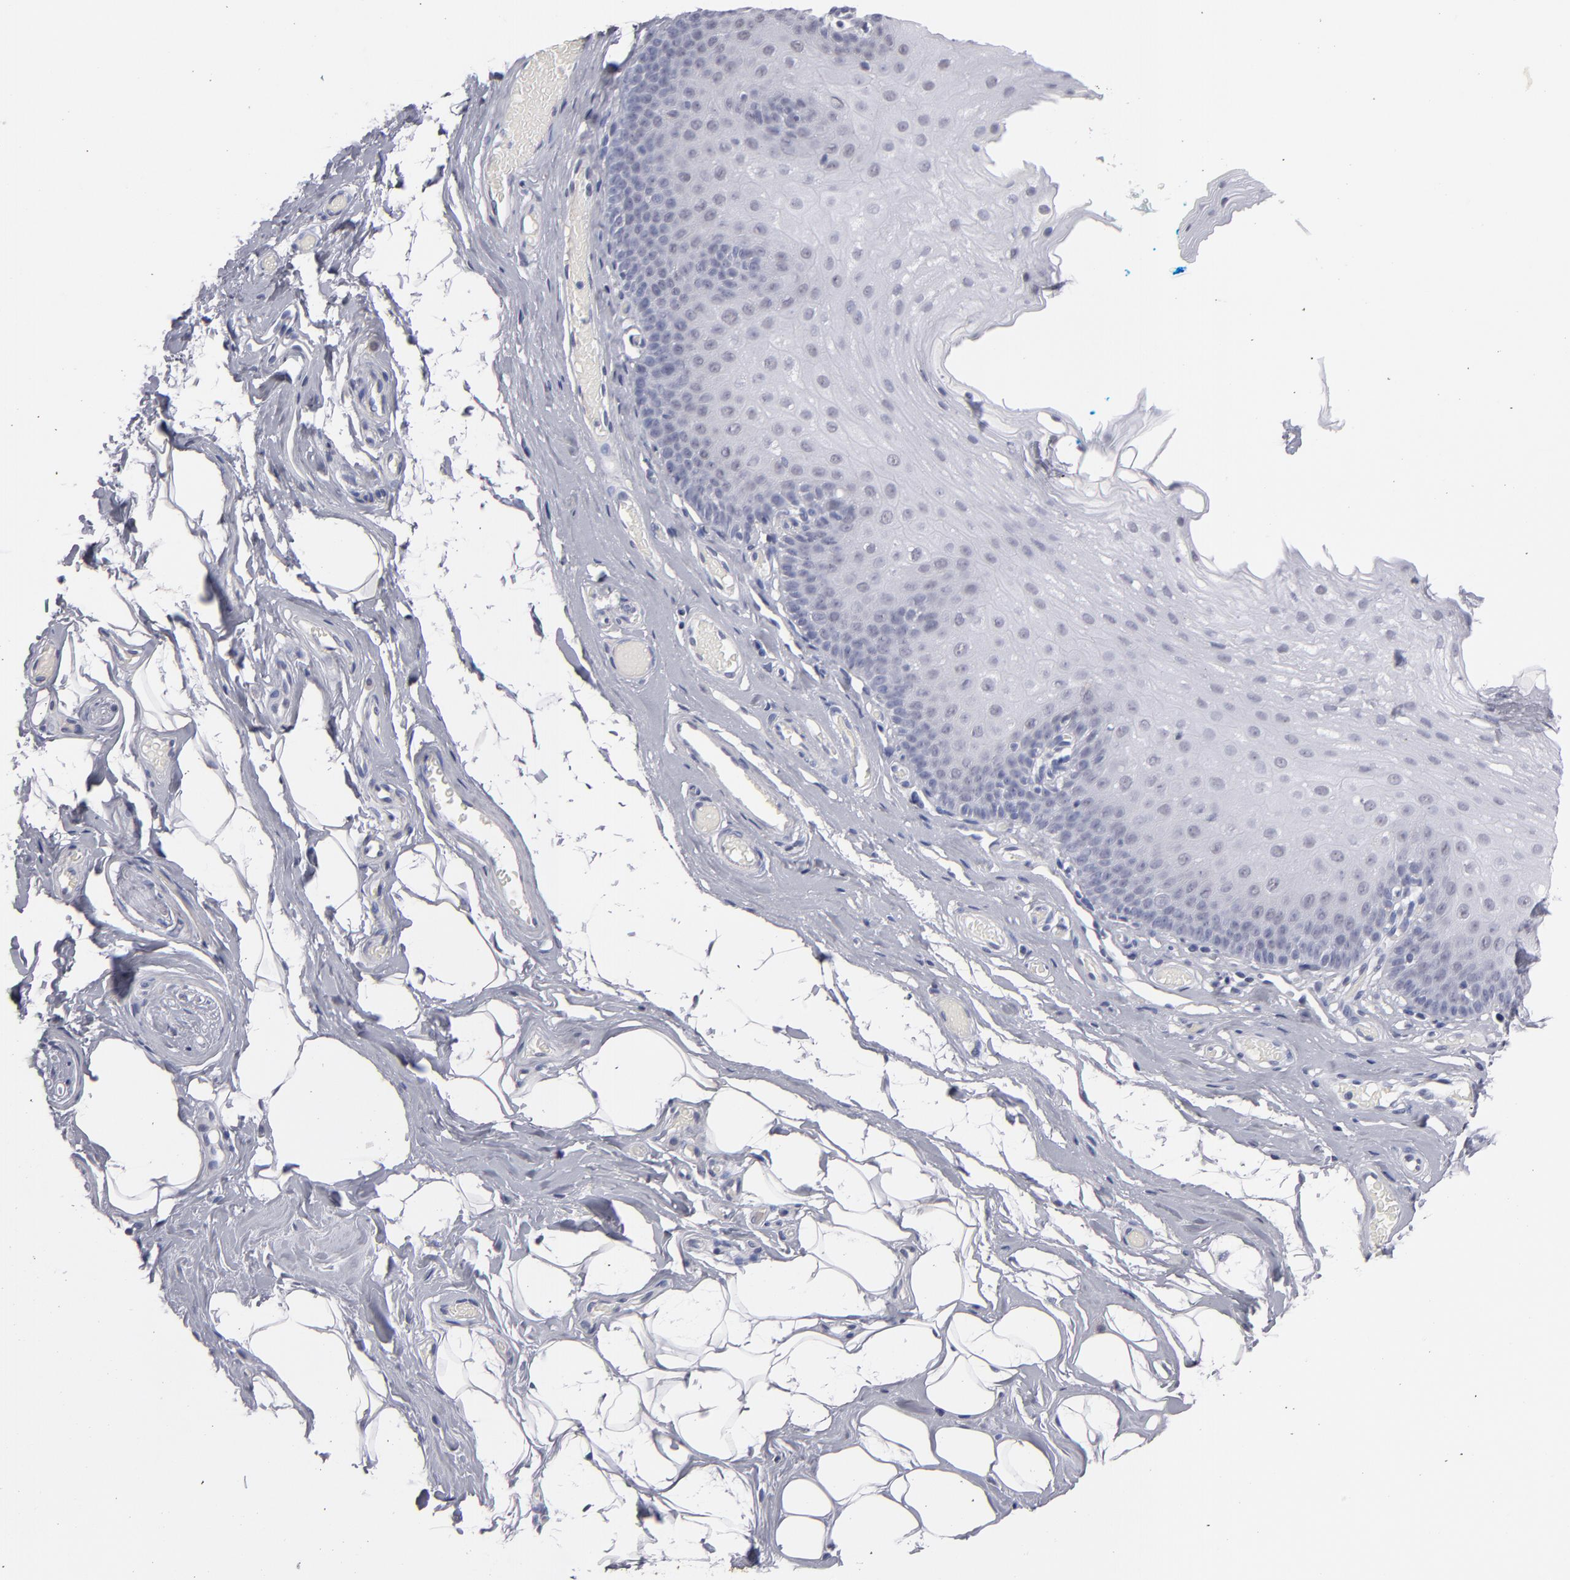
{"staining": {"intensity": "negative", "quantity": "none", "location": "none"}, "tissue": "nasopharynx", "cell_type": "Respiratory epithelial cells", "image_type": "normal", "snomed": [{"axis": "morphology", "description": "Normal tissue, NOS"}, {"axis": "topography", "description": "Nasopharynx"}], "caption": "Photomicrograph shows no protein staining in respiratory epithelial cells of benign nasopharynx. Nuclei are stained in blue.", "gene": "TEX11", "patient": {"sex": "male", "age": 56}}